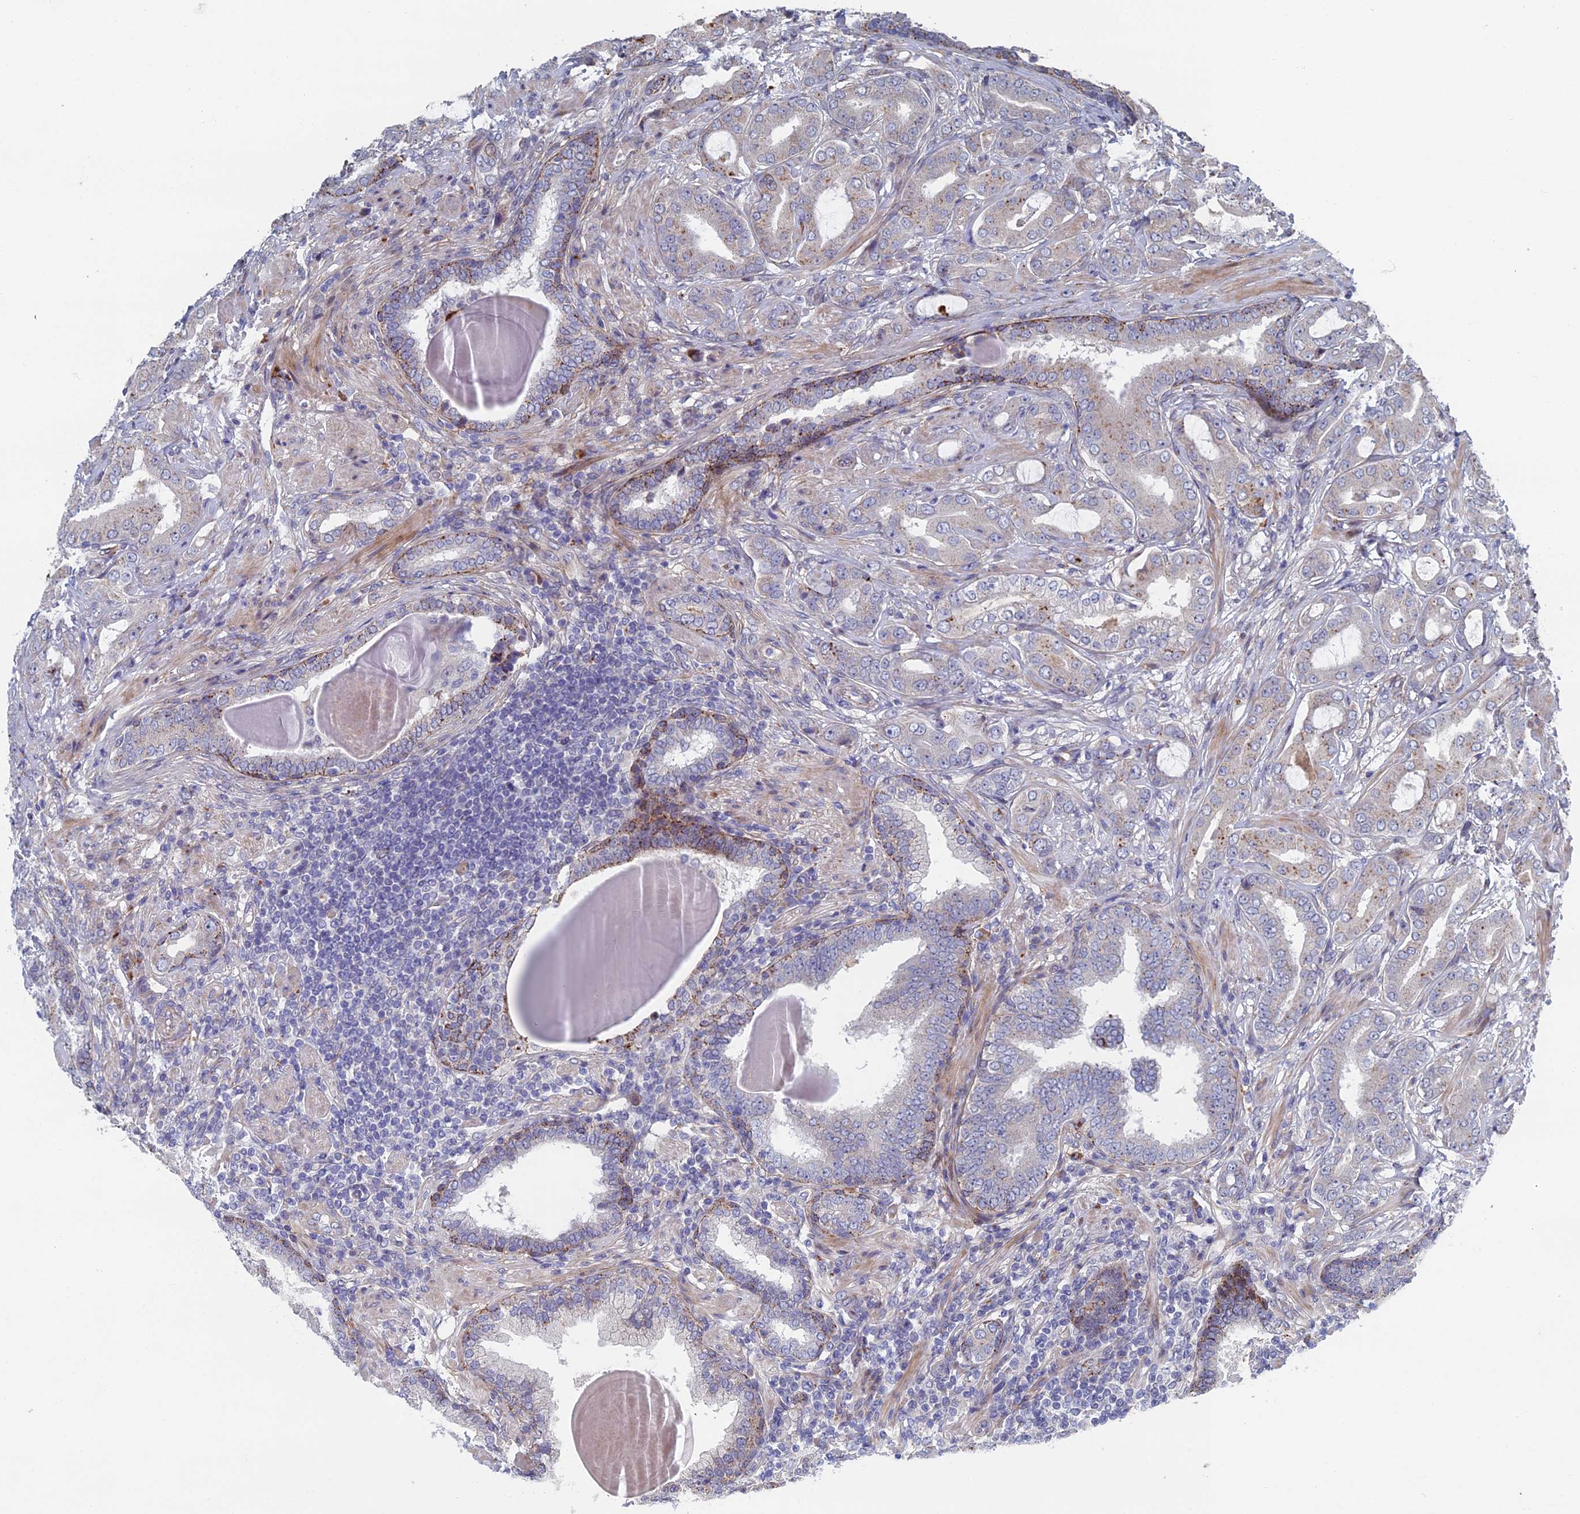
{"staining": {"intensity": "moderate", "quantity": "<25%", "location": "cytoplasmic/membranous"}, "tissue": "prostate cancer", "cell_type": "Tumor cells", "image_type": "cancer", "snomed": [{"axis": "morphology", "description": "Adenocarcinoma, Low grade"}, {"axis": "topography", "description": "Prostate"}], "caption": "Prostate cancer (adenocarcinoma (low-grade)) was stained to show a protein in brown. There is low levels of moderate cytoplasmic/membranous staining in about <25% of tumor cells.", "gene": "GTF2IRD1", "patient": {"sex": "male", "age": 57}}